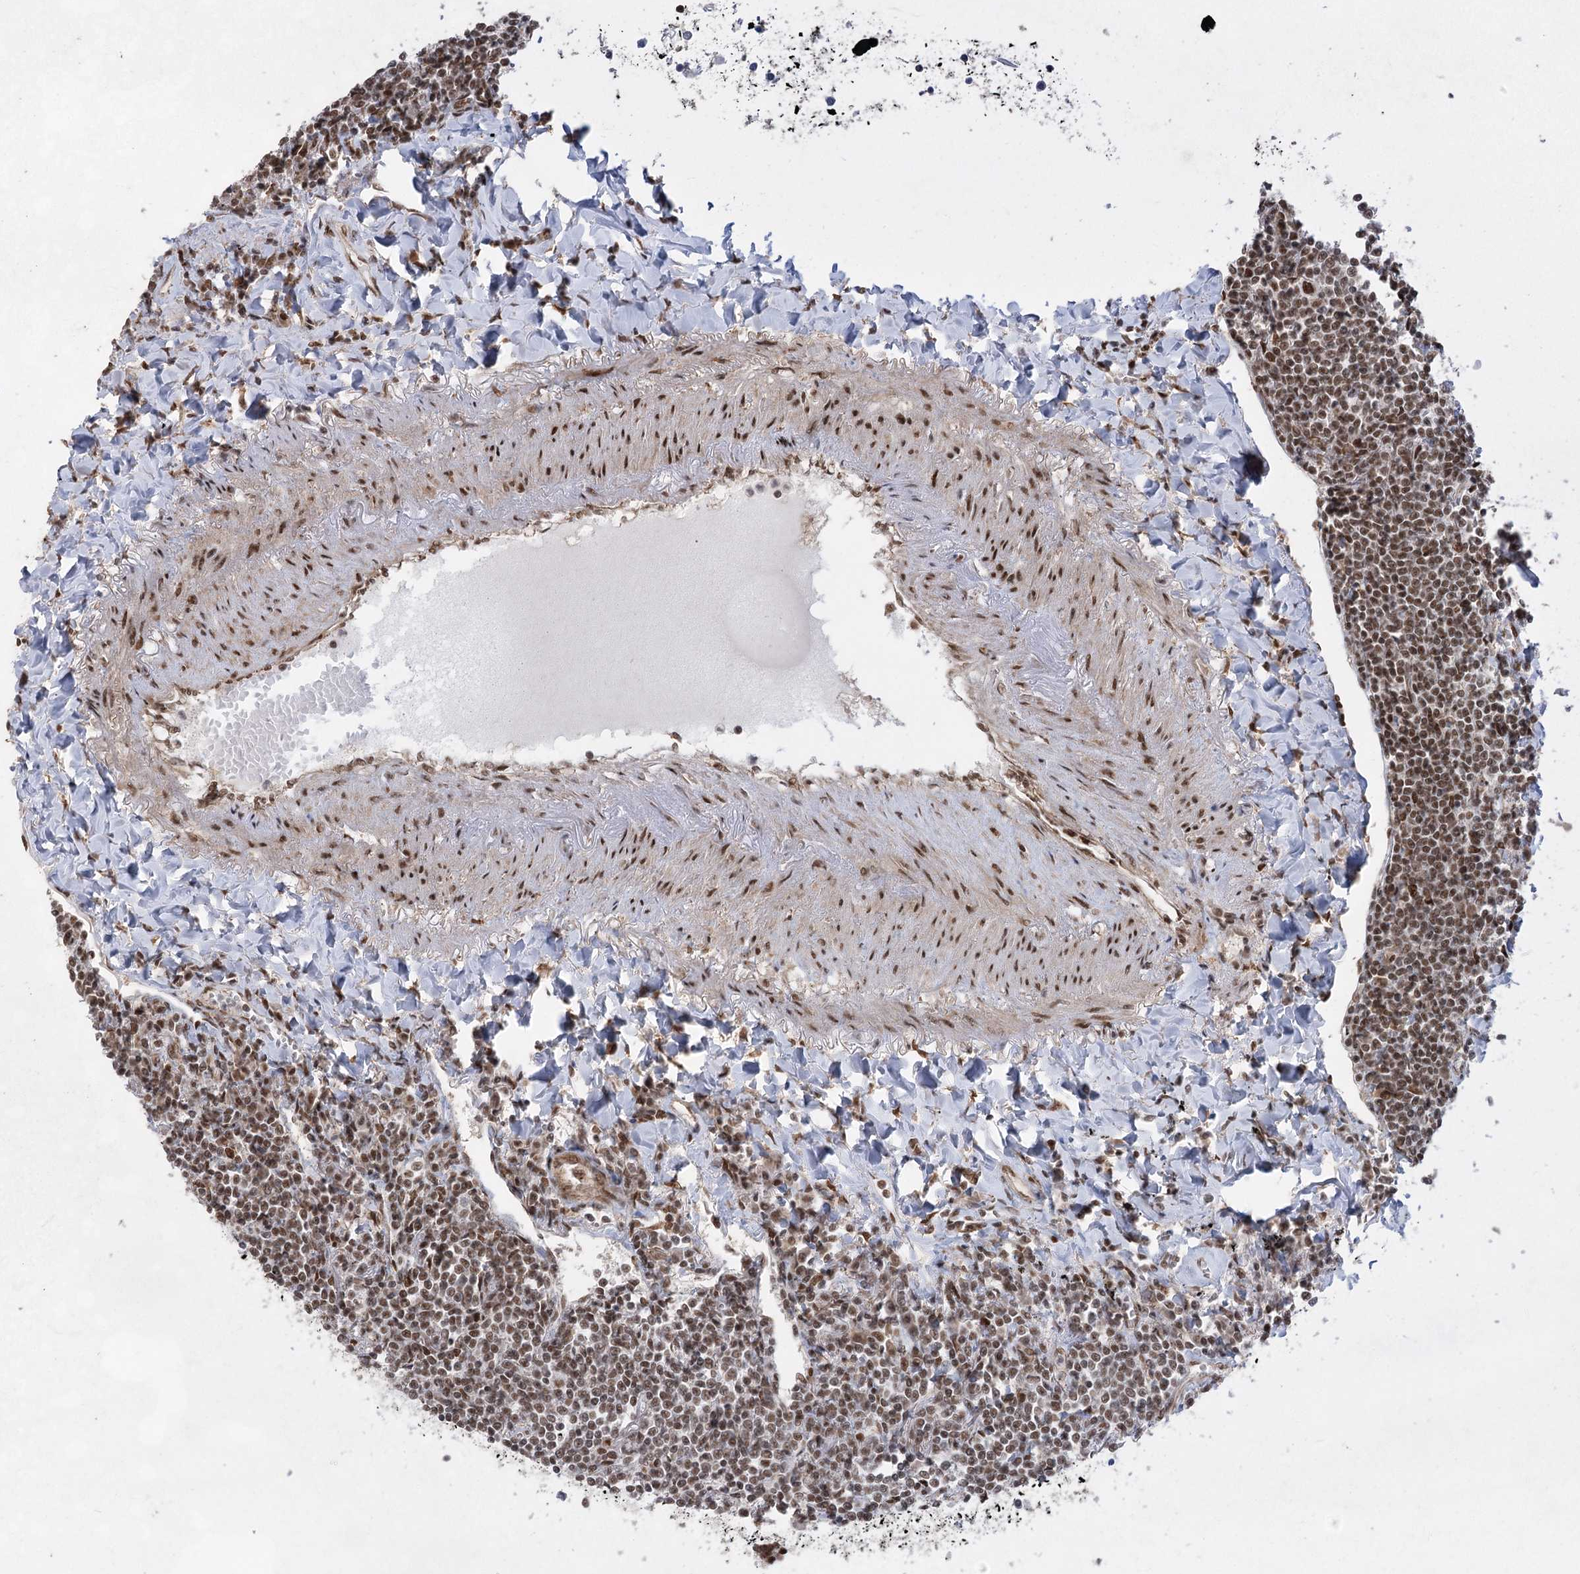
{"staining": {"intensity": "moderate", "quantity": ">75%", "location": "nuclear"}, "tissue": "lymphoma", "cell_type": "Tumor cells", "image_type": "cancer", "snomed": [{"axis": "morphology", "description": "Malignant lymphoma, non-Hodgkin's type, Low grade"}, {"axis": "topography", "description": "Lung"}], "caption": "Immunohistochemical staining of lymphoma displays medium levels of moderate nuclear protein positivity in about >75% of tumor cells.", "gene": "ZCCHC8", "patient": {"sex": "female", "age": 71}}